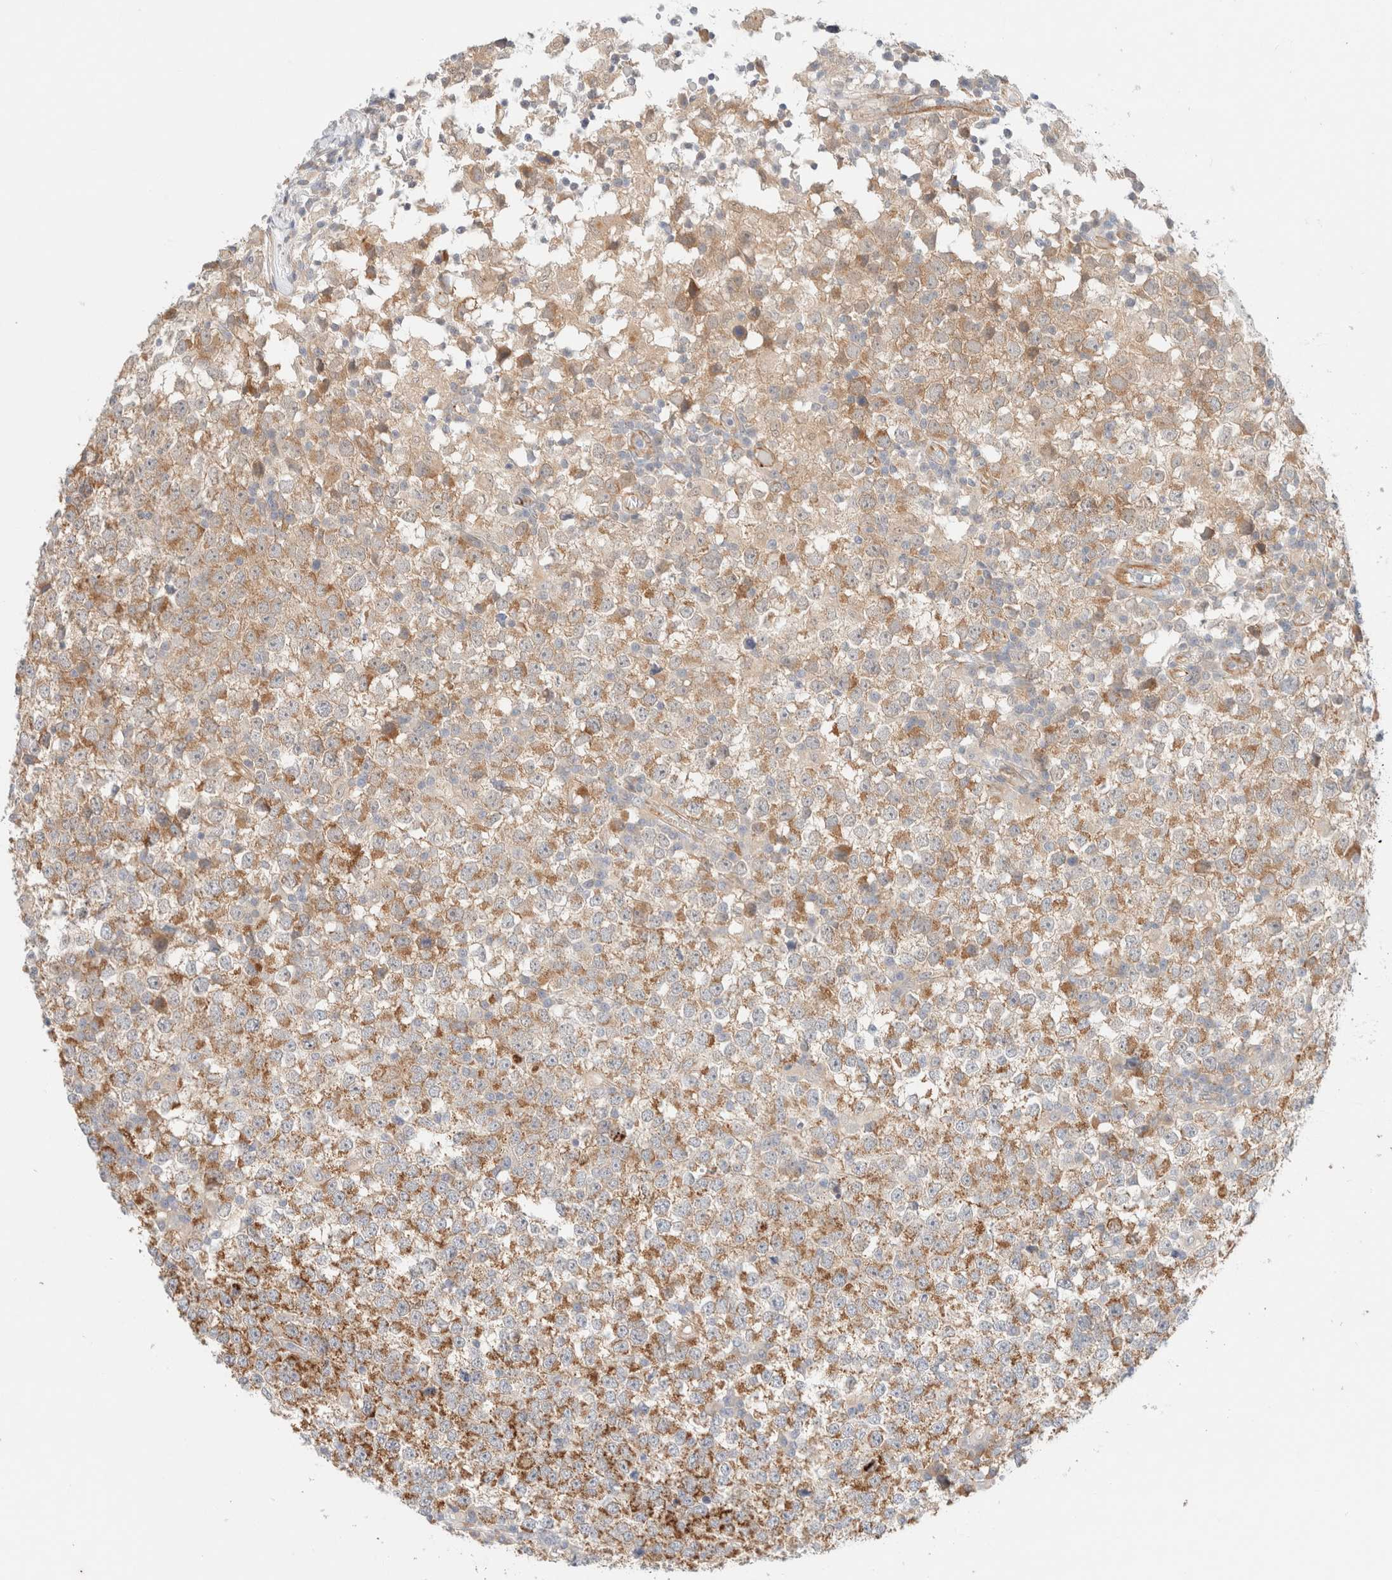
{"staining": {"intensity": "moderate", "quantity": ">75%", "location": "cytoplasmic/membranous"}, "tissue": "testis cancer", "cell_type": "Tumor cells", "image_type": "cancer", "snomed": [{"axis": "morphology", "description": "Seminoma, NOS"}, {"axis": "topography", "description": "Testis"}], "caption": "A brown stain shows moderate cytoplasmic/membranous expression of a protein in seminoma (testis) tumor cells.", "gene": "UNC13B", "patient": {"sex": "male", "age": 65}}